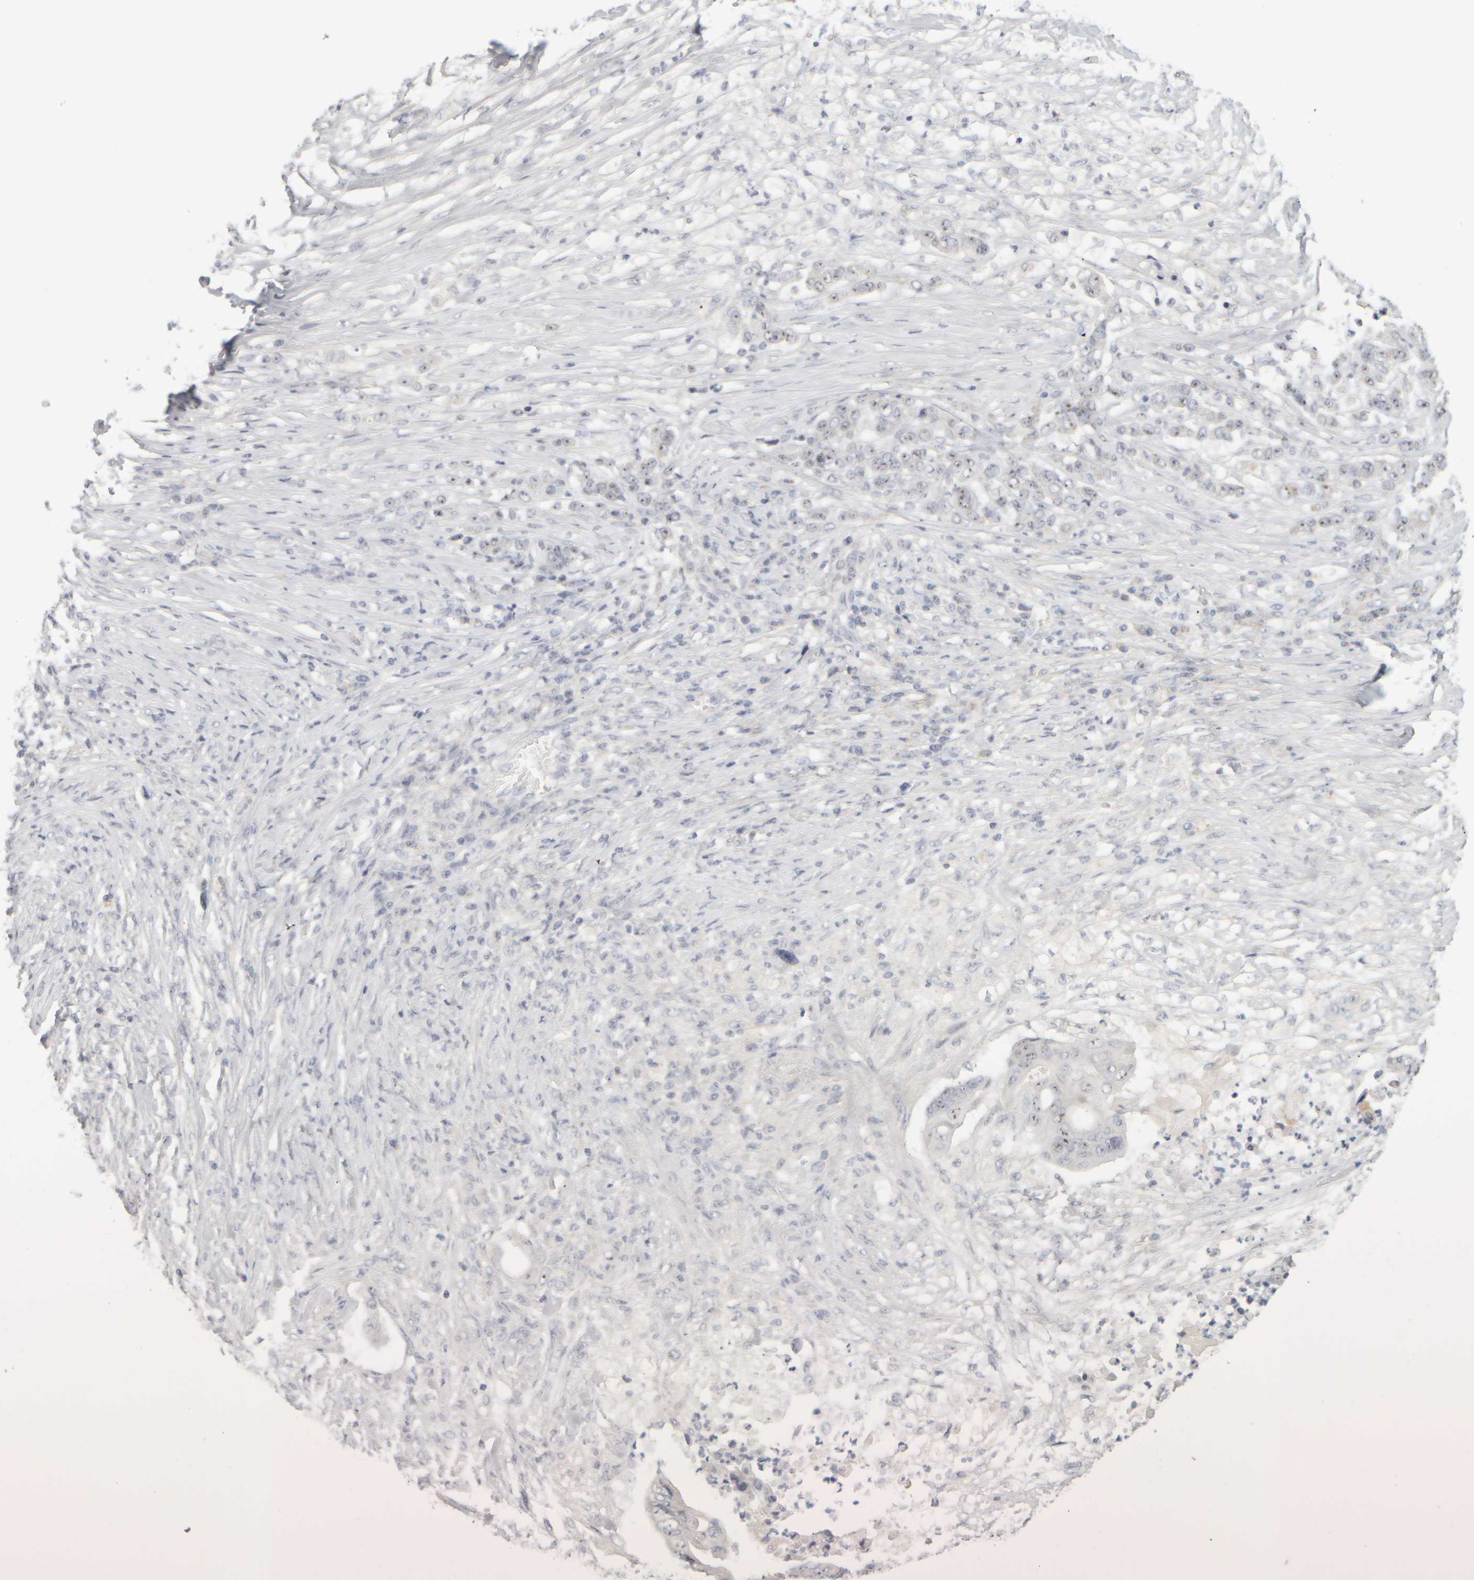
{"staining": {"intensity": "moderate", "quantity": "25%-75%", "location": "nuclear"}, "tissue": "stomach cancer", "cell_type": "Tumor cells", "image_type": "cancer", "snomed": [{"axis": "morphology", "description": "Adenocarcinoma, NOS"}, {"axis": "topography", "description": "Stomach"}], "caption": "The photomicrograph shows staining of stomach cancer (adenocarcinoma), revealing moderate nuclear protein positivity (brown color) within tumor cells.", "gene": "DCXR", "patient": {"sex": "female", "age": 73}}